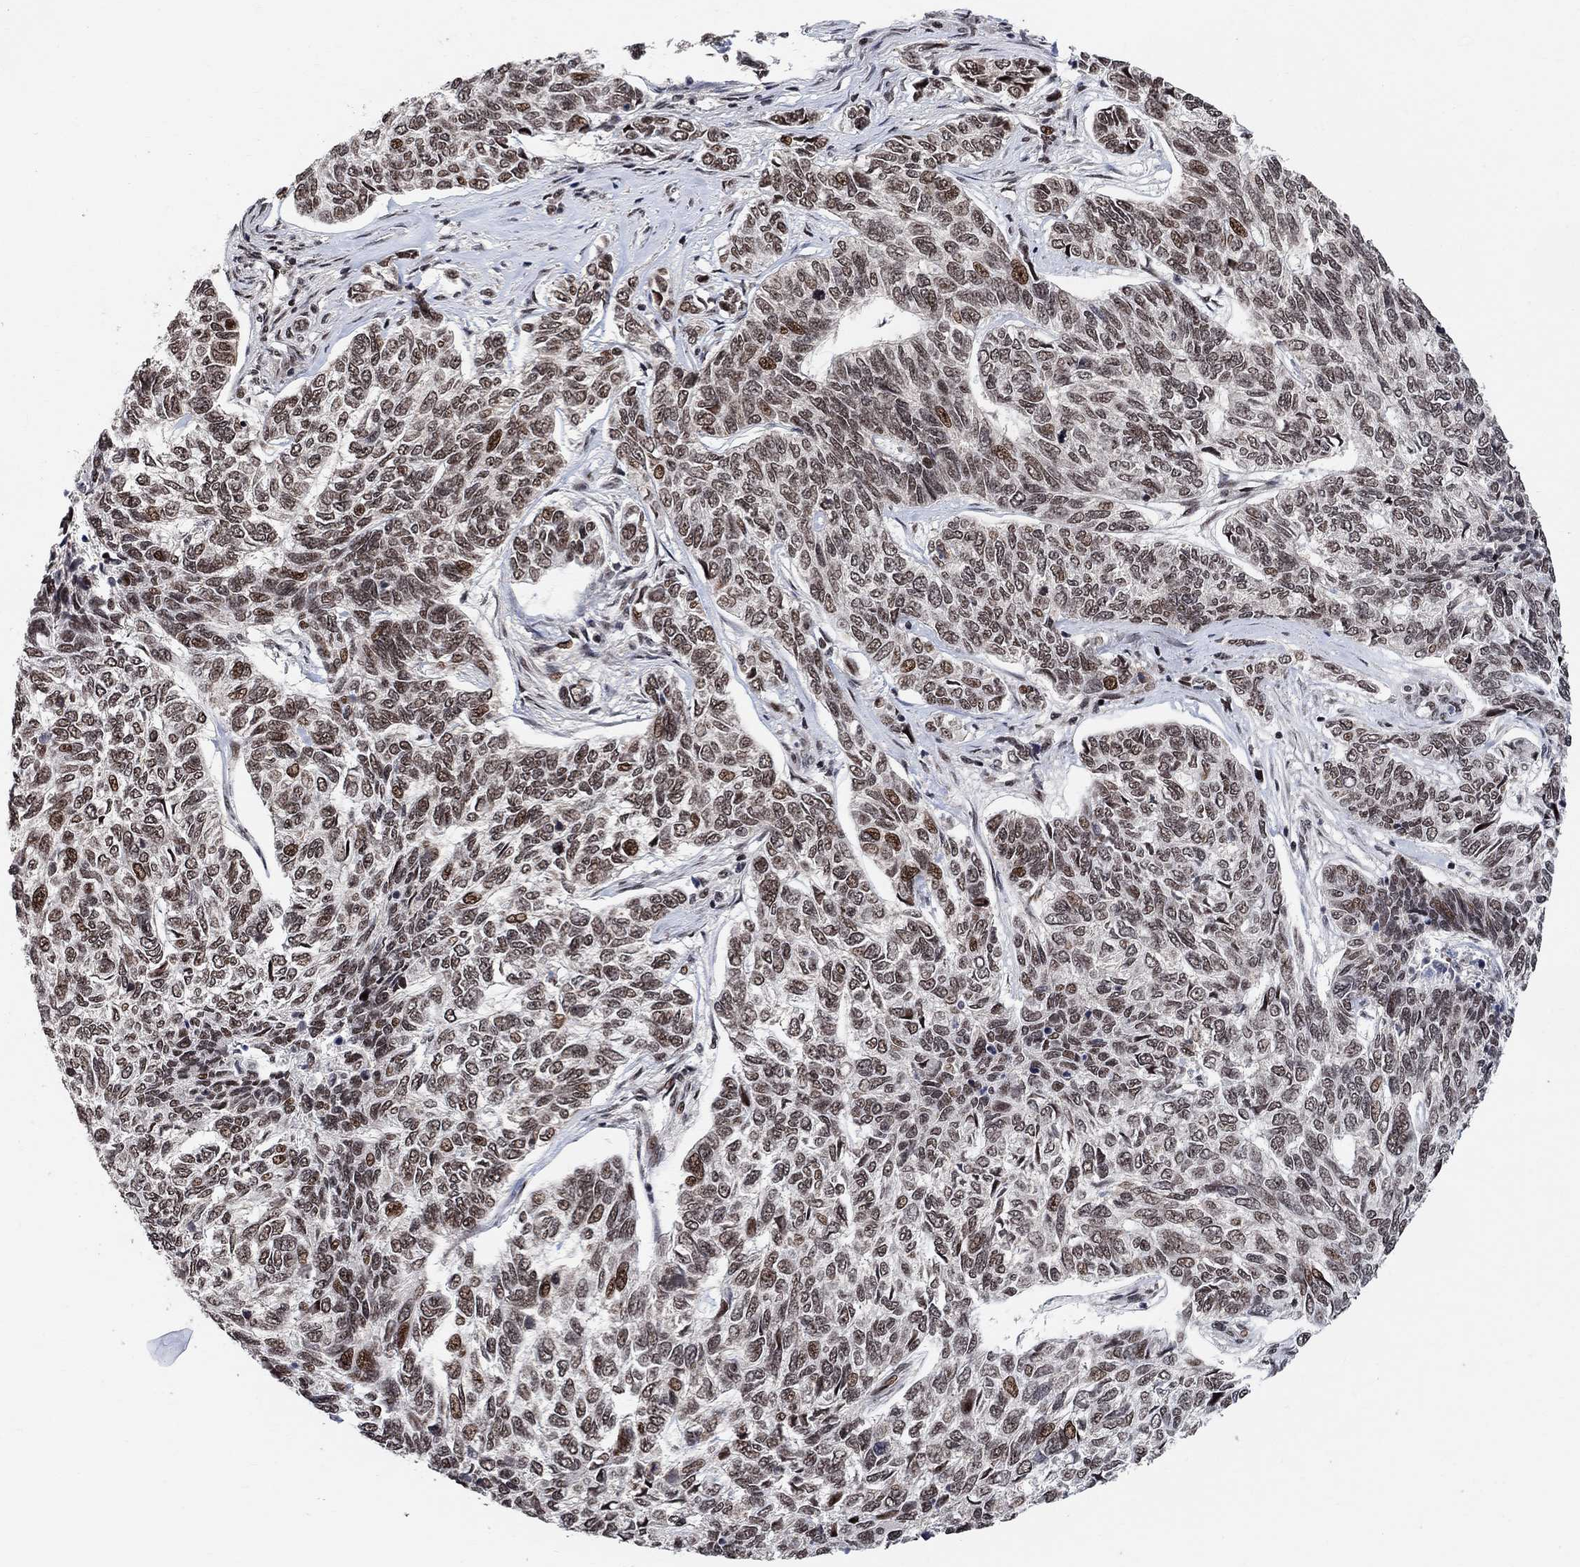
{"staining": {"intensity": "moderate", "quantity": ">75%", "location": "nuclear"}, "tissue": "skin cancer", "cell_type": "Tumor cells", "image_type": "cancer", "snomed": [{"axis": "morphology", "description": "Basal cell carcinoma"}, {"axis": "topography", "description": "Skin"}], "caption": "Brown immunohistochemical staining in human skin cancer (basal cell carcinoma) displays moderate nuclear staining in approximately >75% of tumor cells.", "gene": "E4F1", "patient": {"sex": "female", "age": 65}}